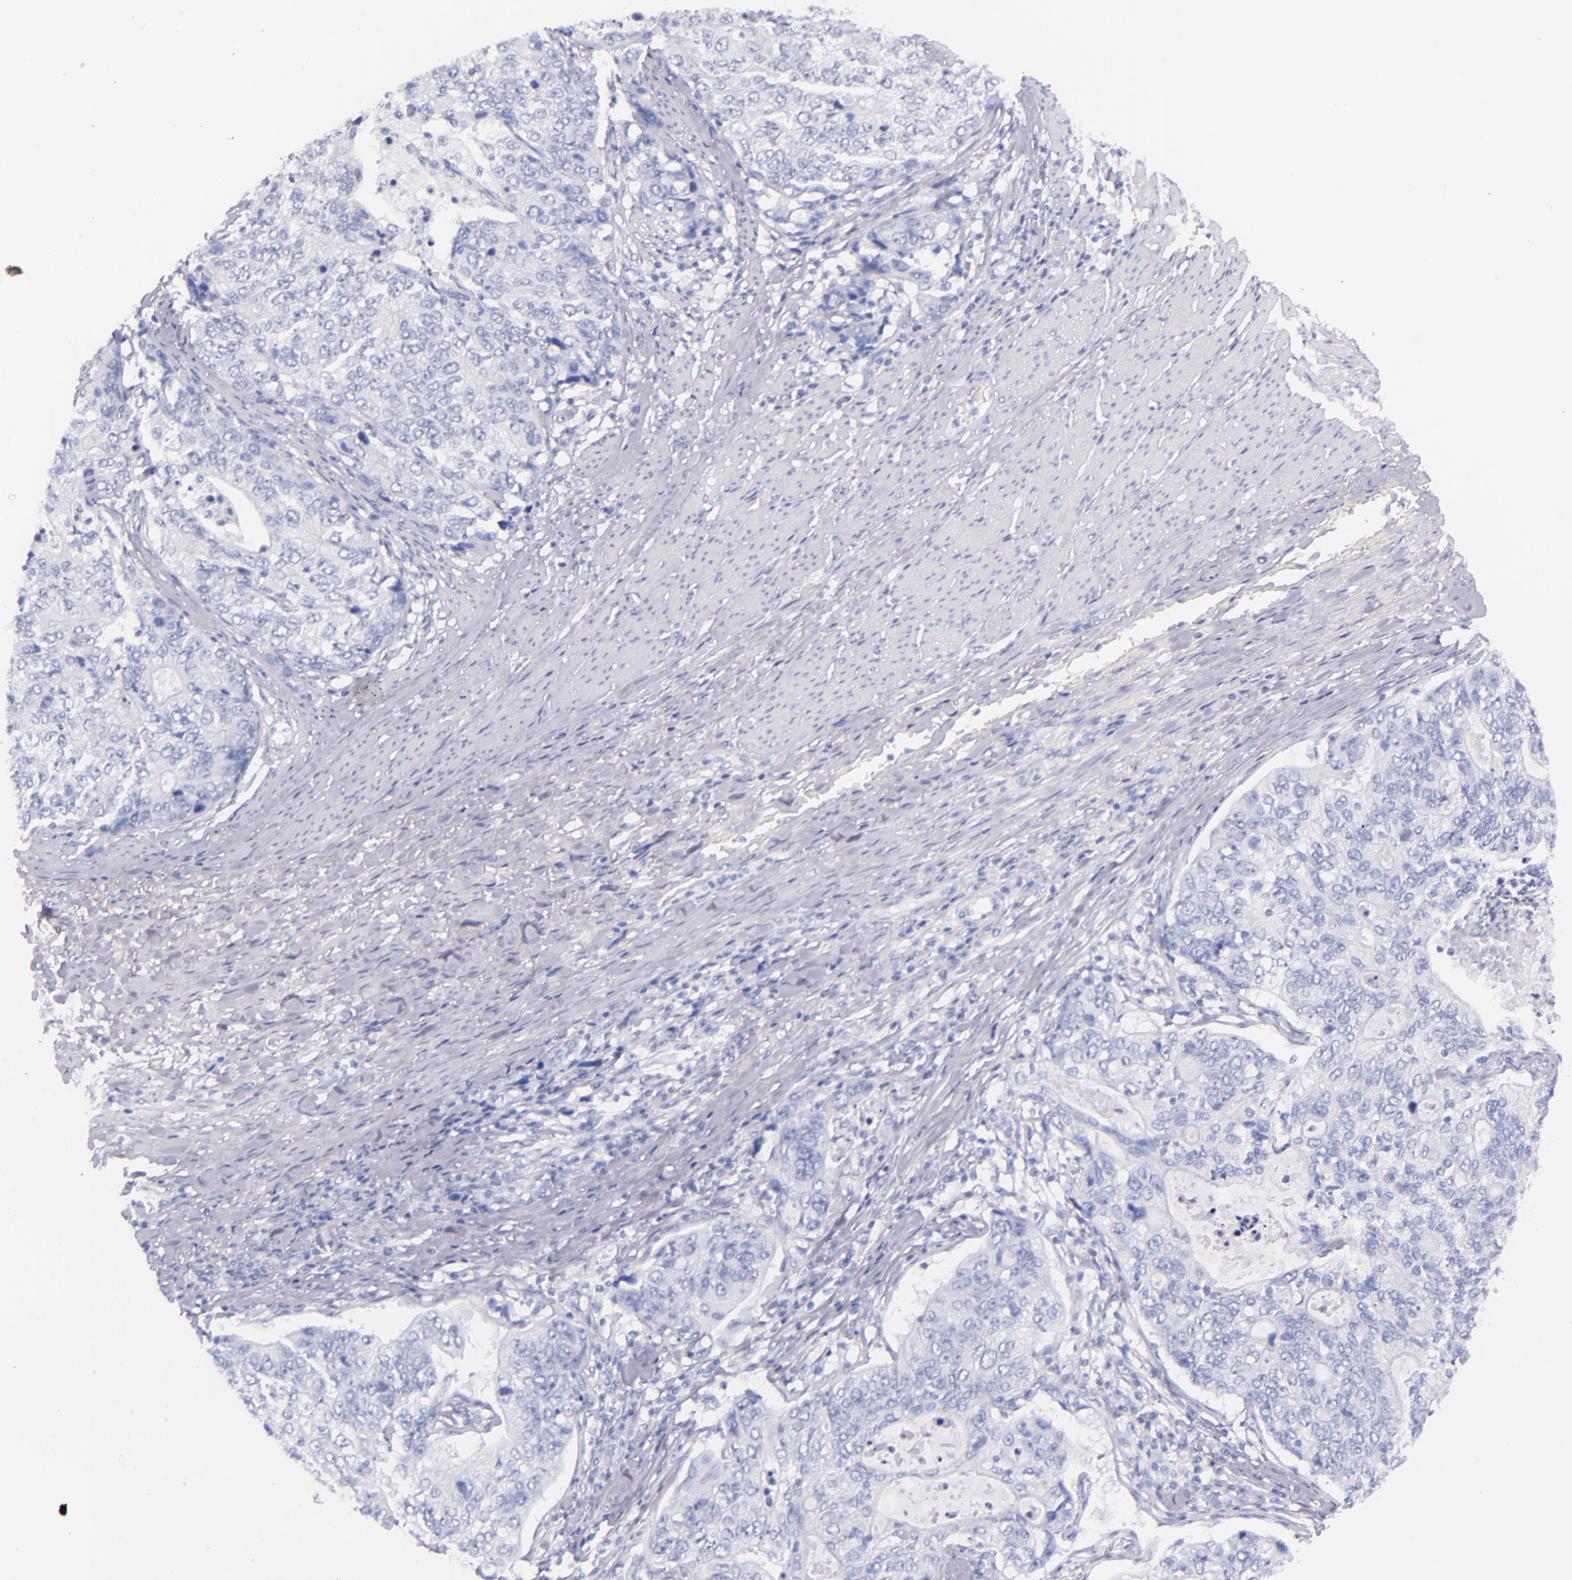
{"staining": {"intensity": "negative", "quantity": "none", "location": "none"}, "tissue": "stomach cancer", "cell_type": "Tumor cells", "image_type": "cancer", "snomed": [{"axis": "morphology", "description": "Adenocarcinoma, NOS"}, {"axis": "topography", "description": "Esophagus"}, {"axis": "topography", "description": "Stomach"}], "caption": "Tumor cells show no significant staining in stomach cancer.", "gene": "SFTPB", "patient": {"sex": "male", "age": 74}}